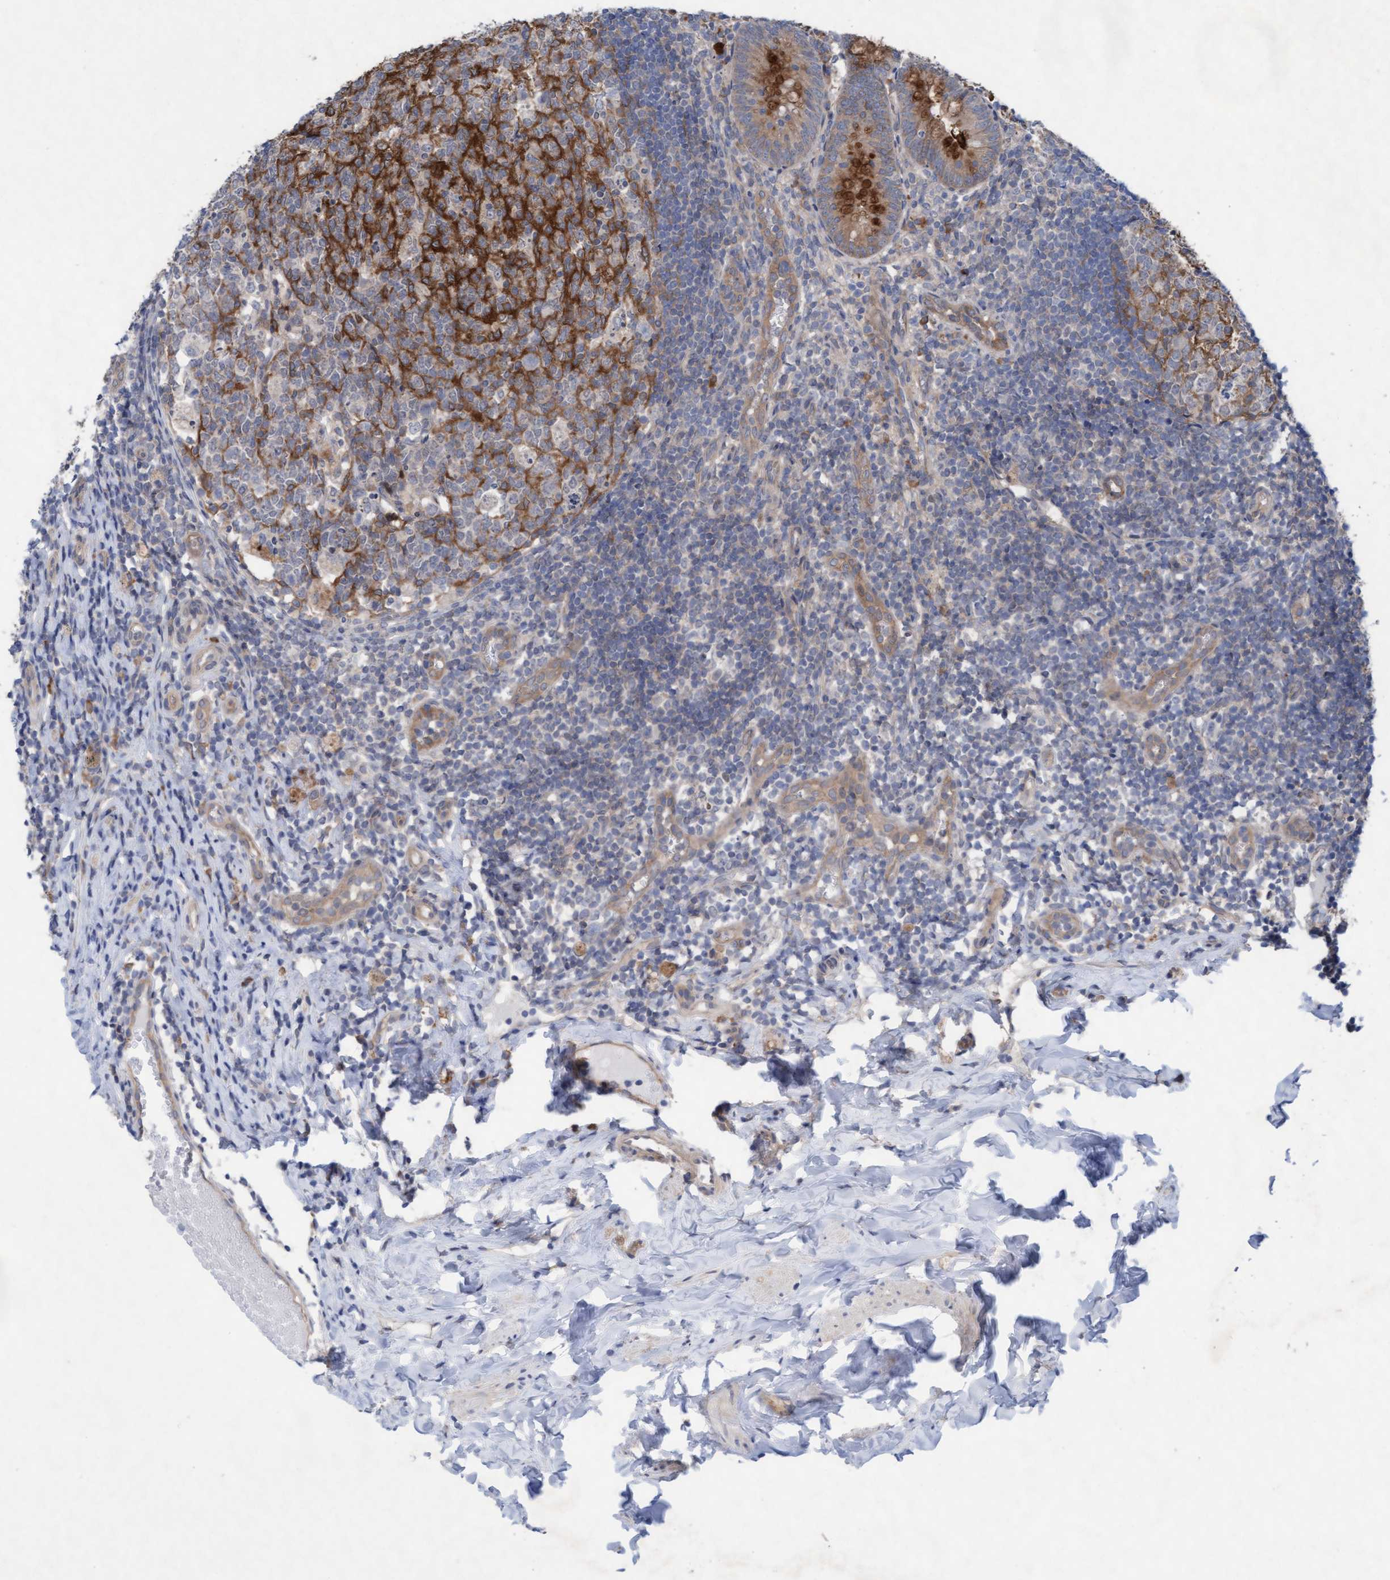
{"staining": {"intensity": "moderate", "quantity": ">75%", "location": "cytoplasmic/membranous"}, "tissue": "appendix", "cell_type": "Glandular cells", "image_type": "normal", "snomed": [{"axis": "morphology", "description": "Normal tissue, NOS"}, {"axis": "topography", "description": "Appendix"}], "caption": "Unremarkable appendix was stained to show a protein in brown. There is medium levels of moderate cytoplasmic/membranous staining in approximately >75% of glandular cells. Using DAB (brown) and hematoxylin (blue) stains, captured at high magnification using brightfield microscopy.", "gene": "PLCD1", "patient": {"sex": "male", "age": 8}}